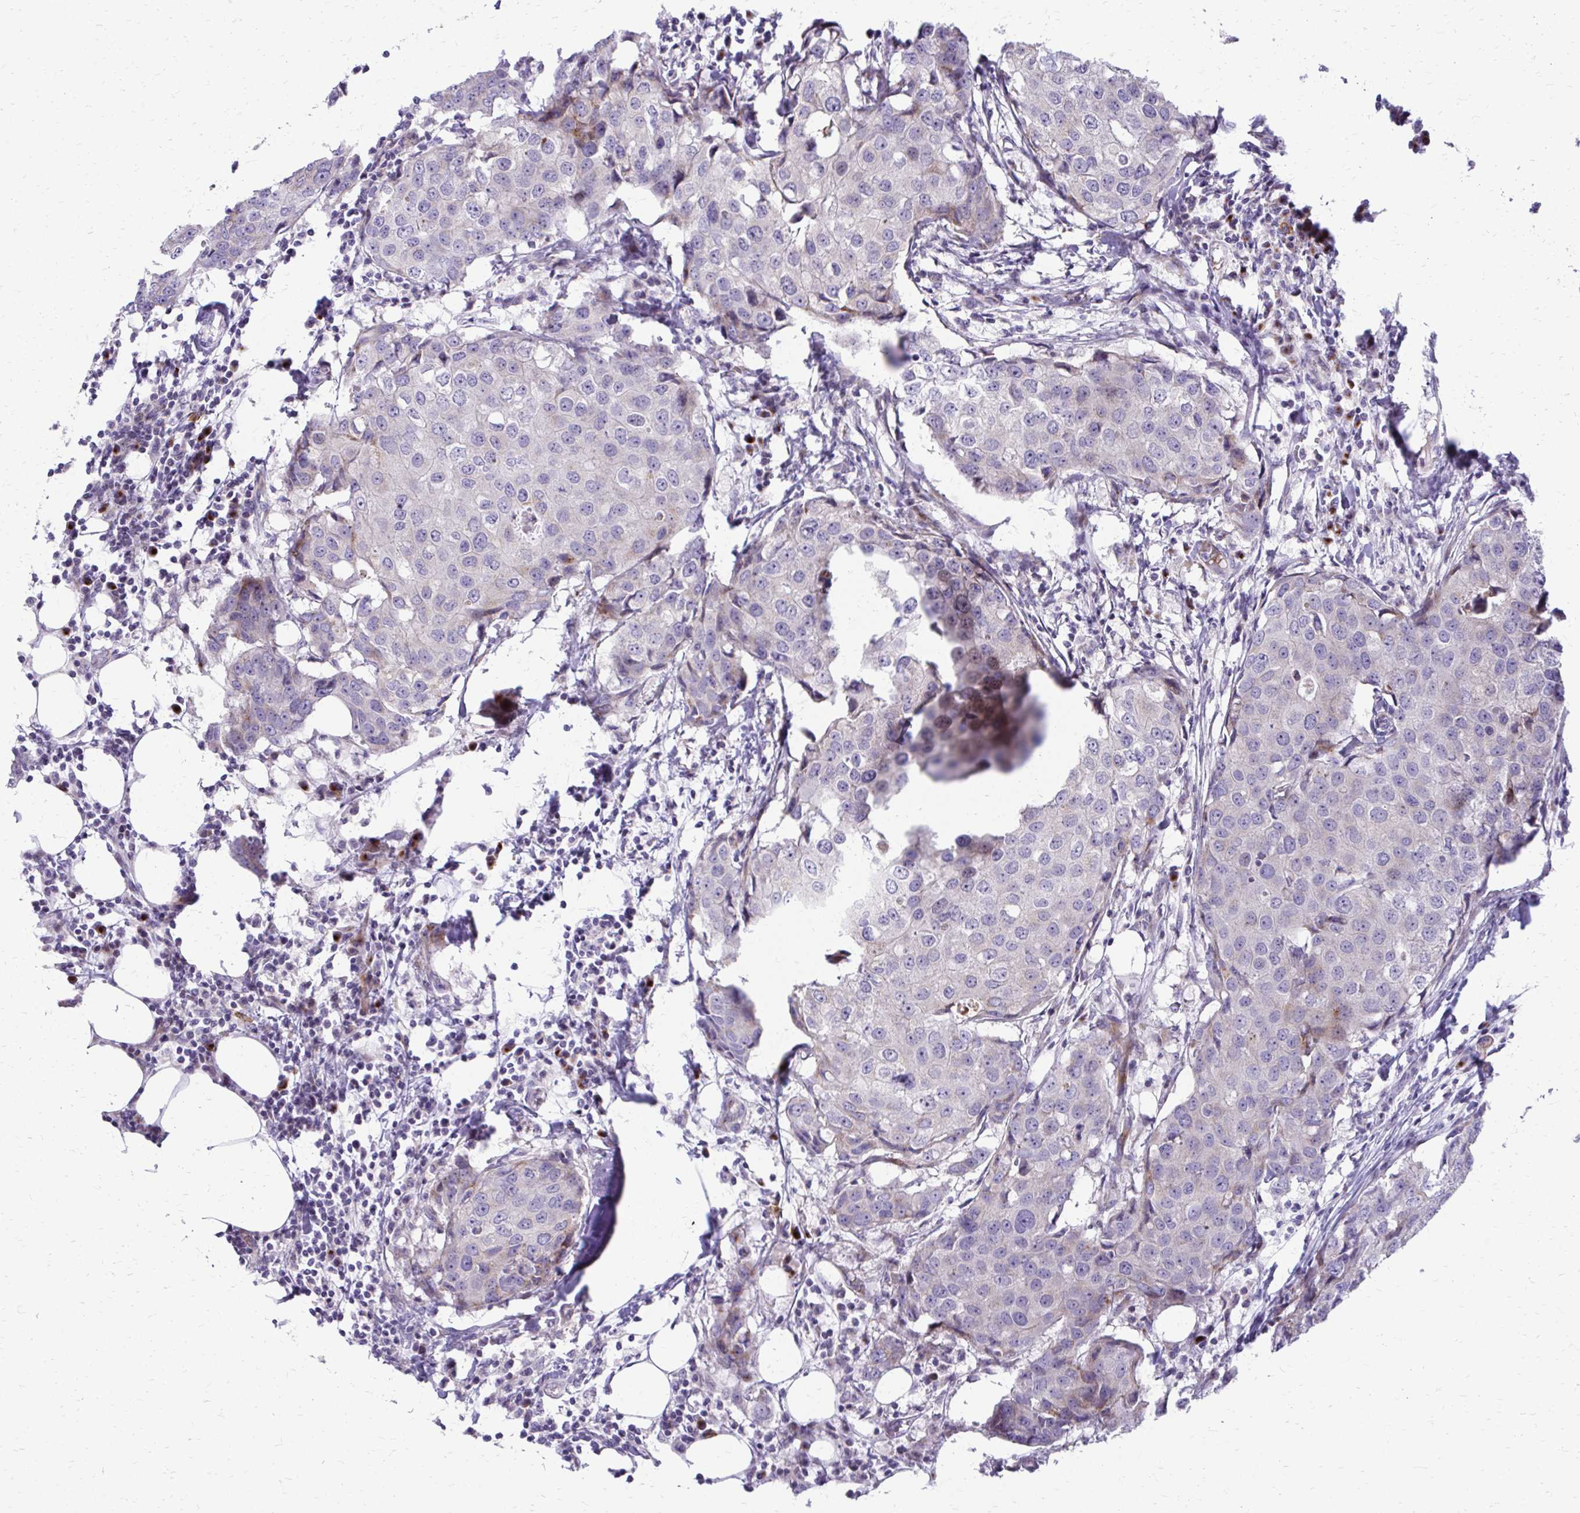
{"staining": {"intensity": "negative", "quantity": "none", "location": "none"}, "tissue": "breast cancer", "cell_type": "Tumor cells", "image_type": "cancer", "snomed": [{"axis": "morphology", "description": "Duct carcinoma"}, {"axis": "topography", "description": "Breast"}], "caption": "An image of human breast invasive ductal carcinoma is negative for staining in tumor cells.", "gene": "FUNDC2", "patient": {"sex": "female", "age": 27}}